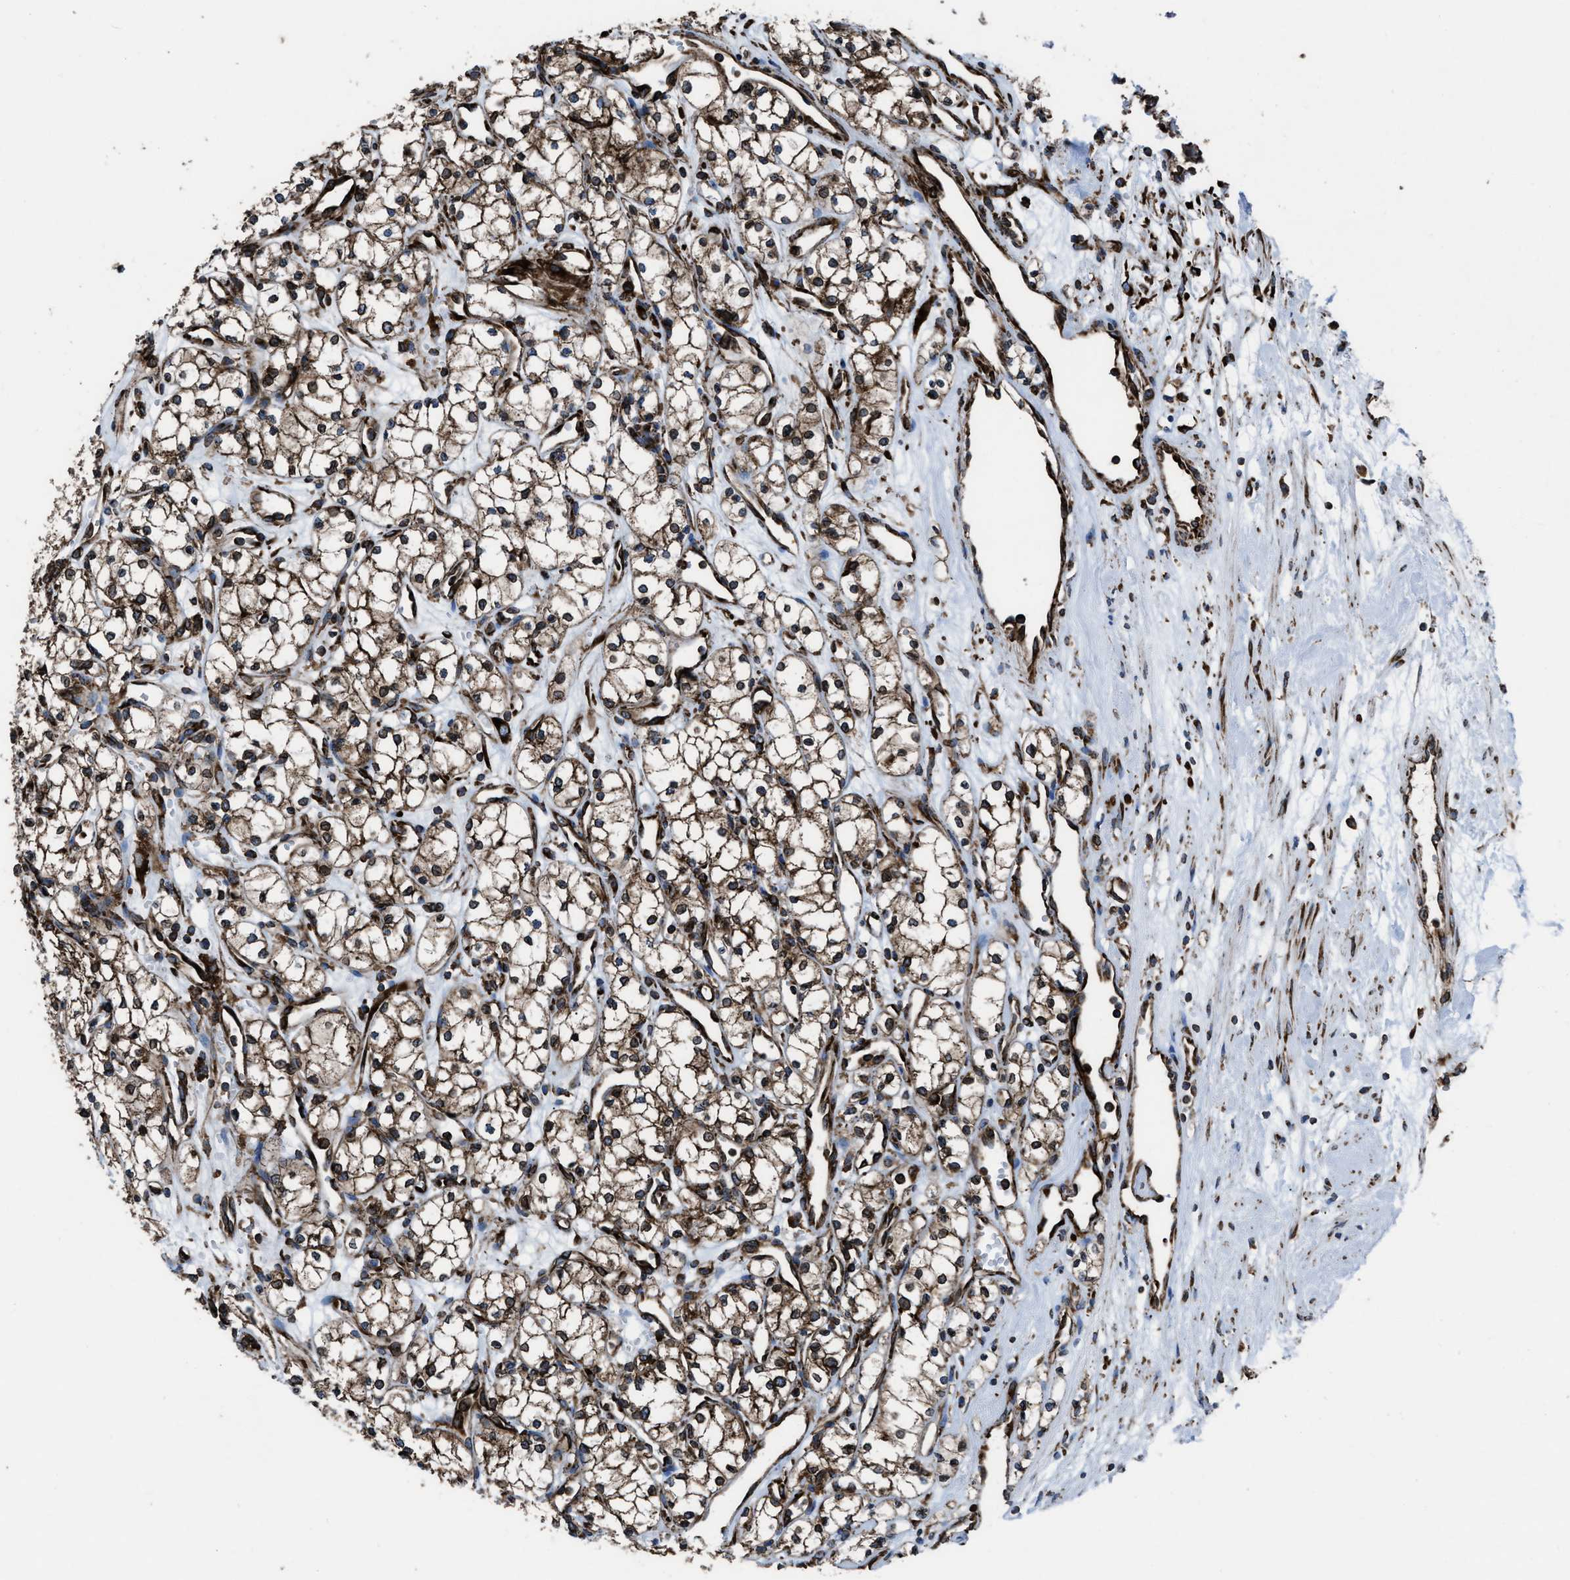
{"staining": {"intensity": "strong", "quantity": ">75%", "location": "cytoplasmic/membranous"}, "tissue": "renal cancer", "cell_type": "Tumor cells", "image_type": "cancer", "snomed": [{"axis": "morphology", "description": "Adenocarcinoma, NOS"}, {"axis": "topography", "description": "Kidney"}], "caption": "Protein staining displays strong cytoplasmic/membranous positivity in about >75% of tumor cells in renal cancer.", "gene": "CAPRIN1", "patient": {"sex": "male", "age": 59}}